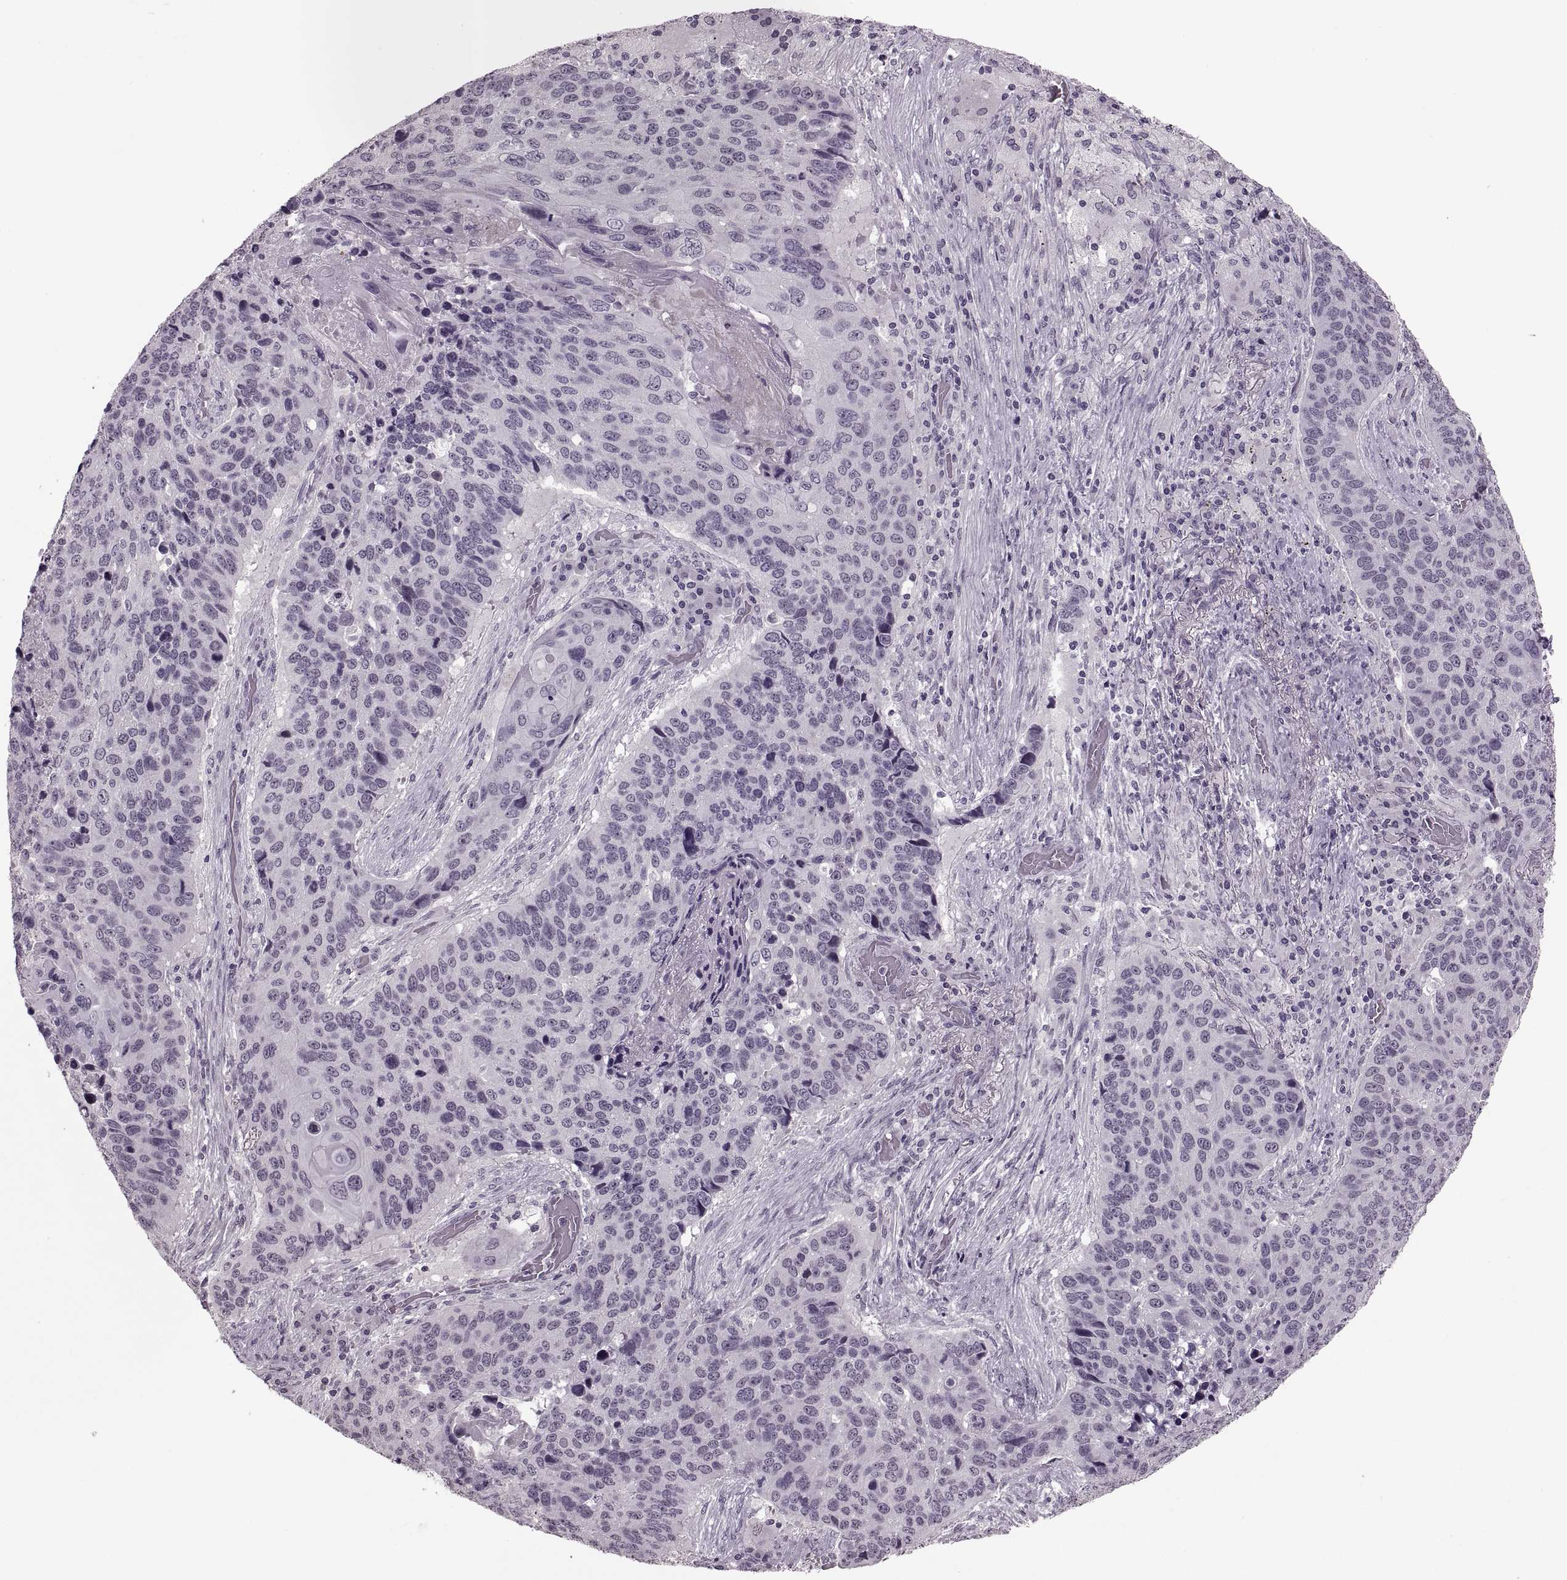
{"staining": {"intensity": "negative", "quantity": "none", "location": "none"}, "tissue": "lung cancer", "cell_type": "Tumor cells", "image_type": "cancer", "snomed": [{"axis": "morphology", "description": "Squamous cell carcinoma, NOS"}, {"axis": "topography", "description": "Lung"}], "caption": "Micrograph shows no significant protein positivity in tumor cells of lung squamous cell carcinoma. (Brightfield microscopy of DAB immunohistochemistry at high magnification).", "gene": "PAGE5", "patient": {"sex": "male", "age": 68}}